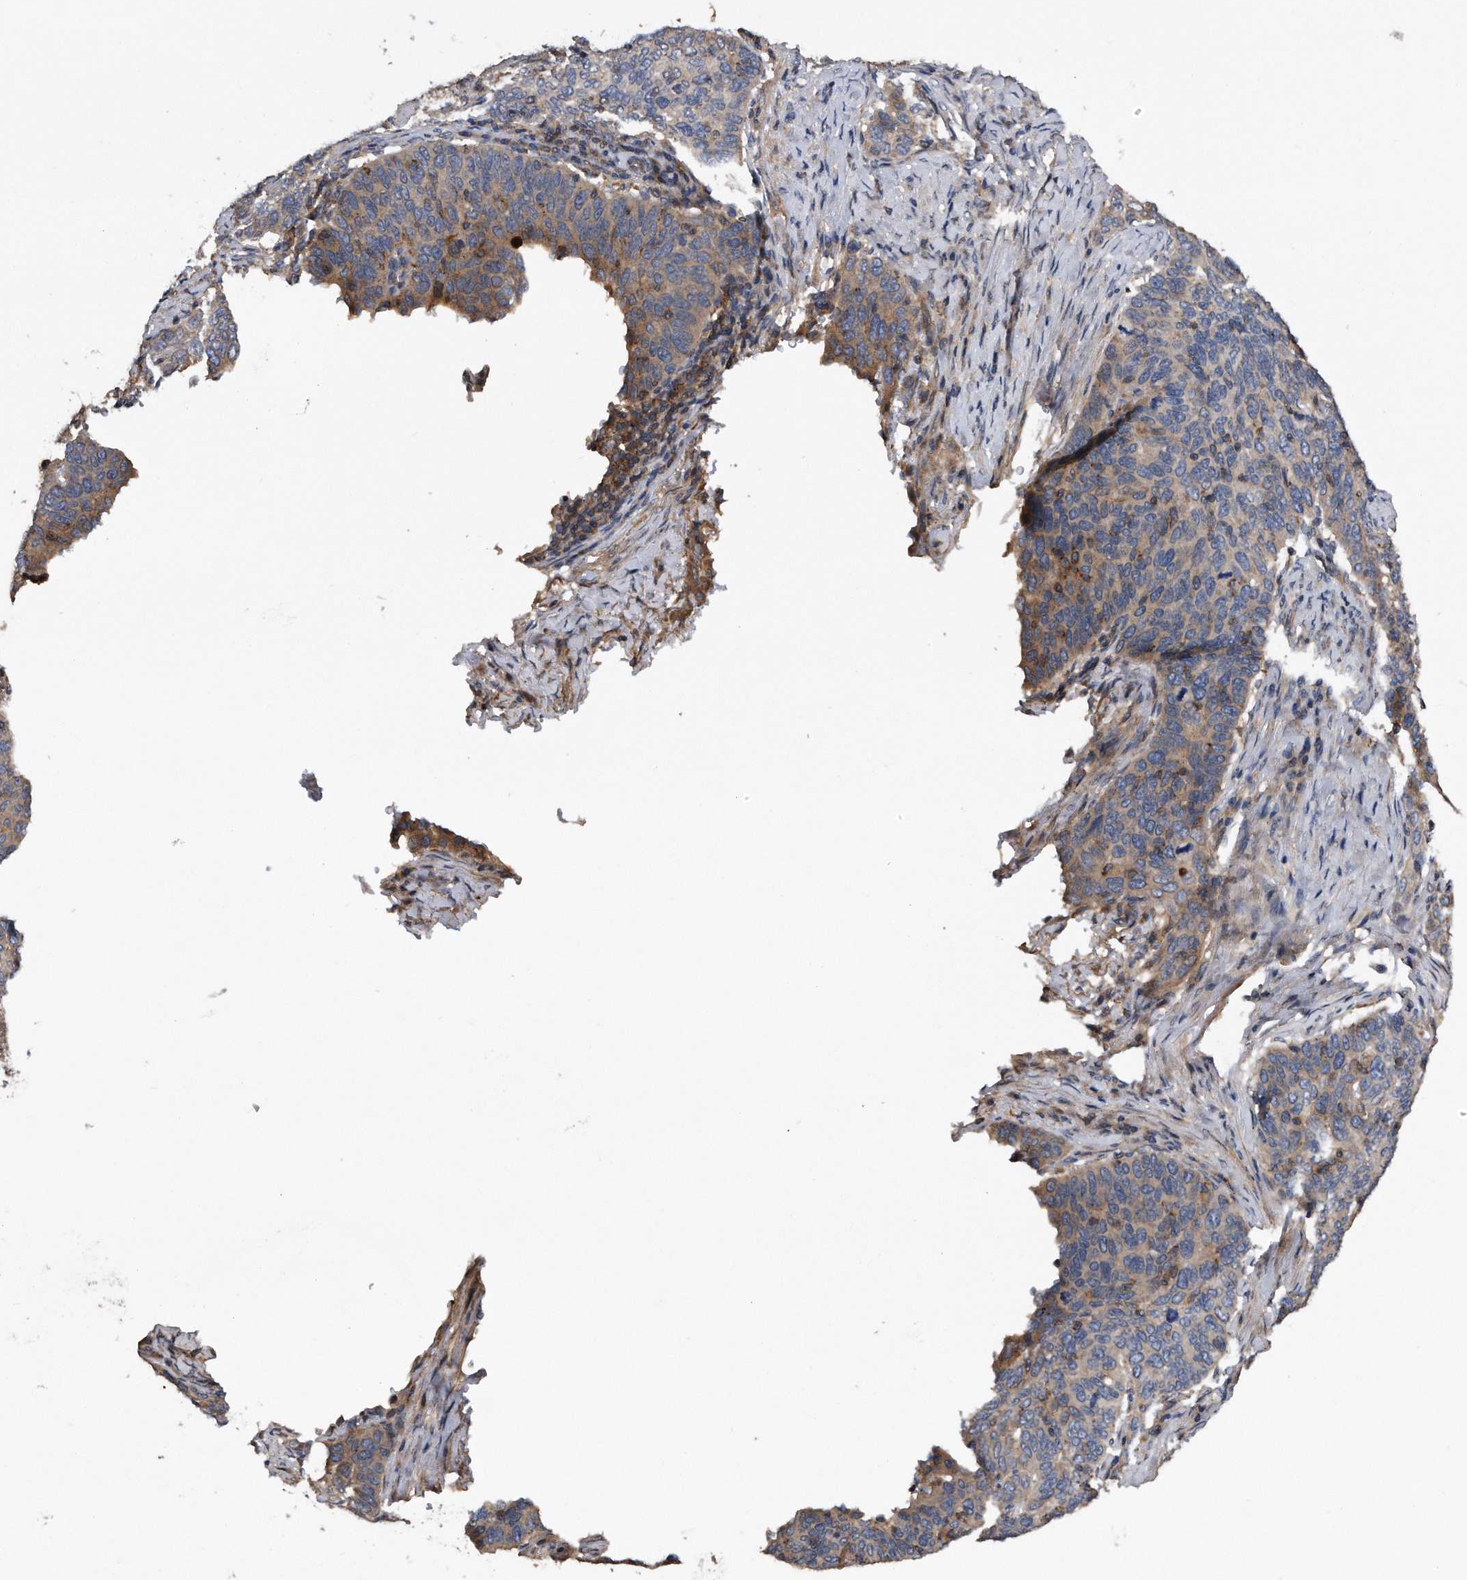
{"staining": {"intensity": "moderate", "quantity": "<25%", "location": "cytoplasmic/membranous"}, "tissue": "cervical cancer", "cell_type": "Tumor cells", "image_type": "cancer", "snomed": [{"axis": "morphology", "description": "Squamous cell carcinoma, NOS"}, {"axis": "topography", "description": "Cervix"}], "caption": "A micrograph showing moderate cytoplasmic/membranous expression in approximately <25% of tumor cells in cervical cancer (squamous cell carcinoma), as visualized by brown immunohistochemical staining.", "gene": "KCND3", "patient": {"sex": "female", "age": 60}}